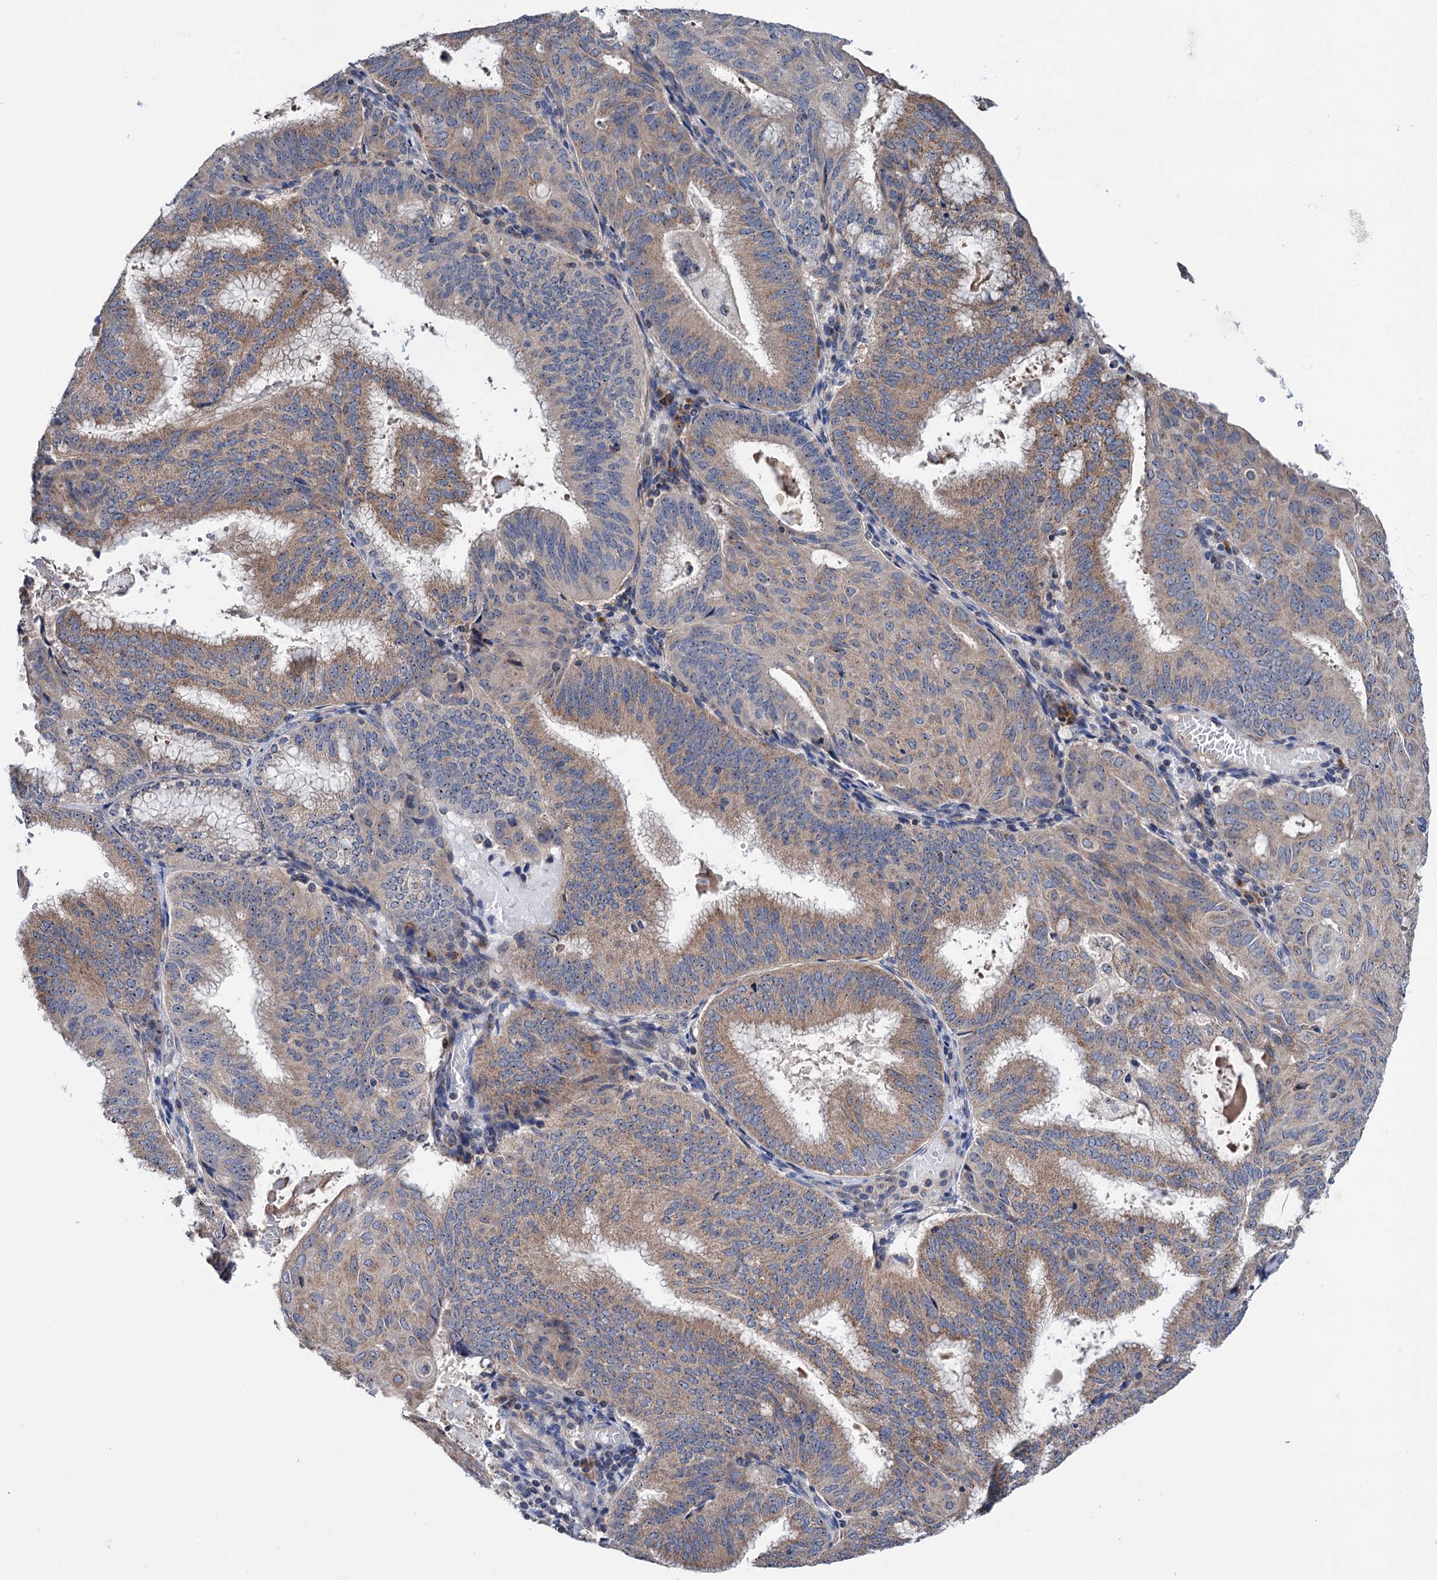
{"staining": {"intensity": "moderate", "quantity": ">75%", "location": "cytoplasmic/membranous"}, "tissue": "endometrial cancer", "cell_type": "Tumor cells", "image_type": "cancer", "snomed": [{"axis": "morphology", "description": "Adenocarcinoma, NOS"}, {"axis": "topography", "description": "Endometrium"}], "caption": "The histopathology image reveals a brown stain indicating the presence of a protein in the cytoplasmic/membranous of tumor cells in endometrial cancer (adenocarcinoma).", "gene": "HTR3B", "patient": {"sex": "female", "age": 49}}